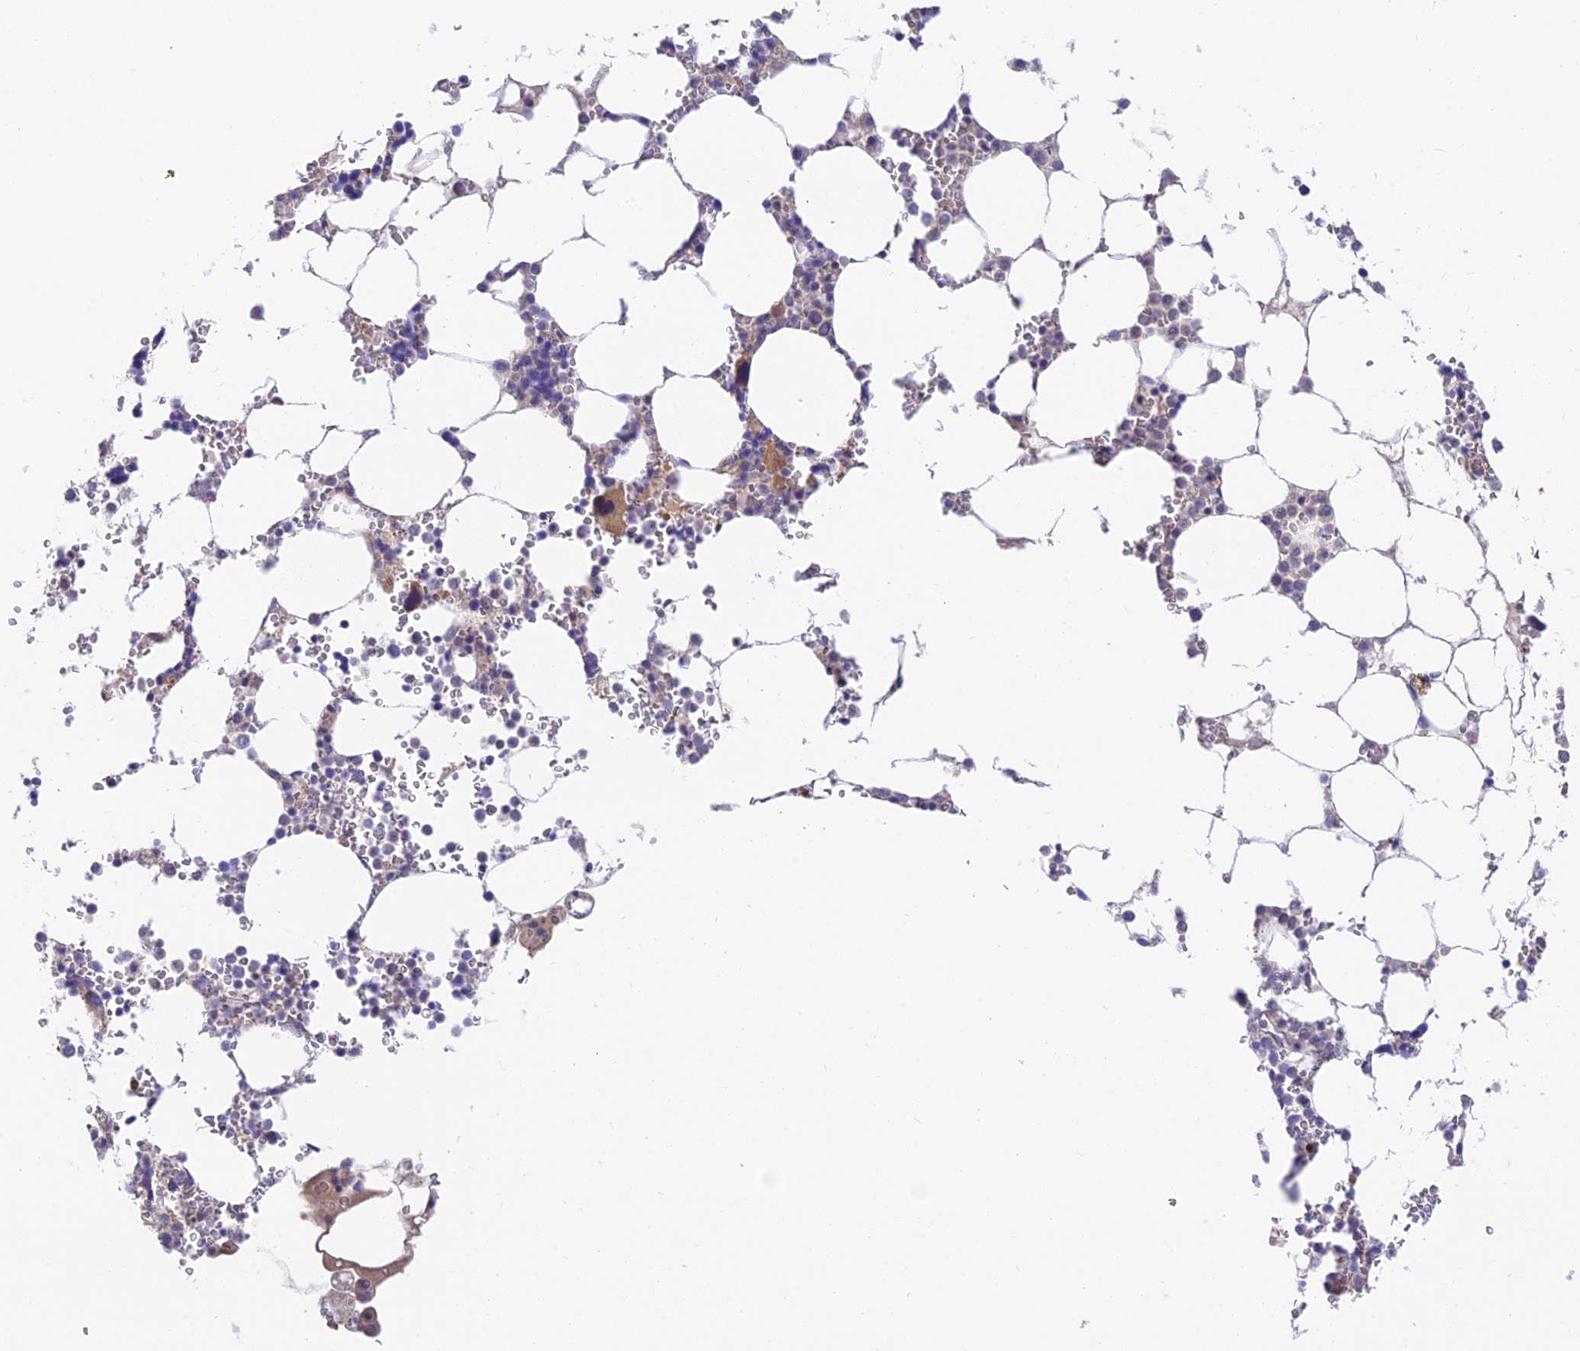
{"staining": {"intensity": "weak", "quantity": "<25%", "location": "cytoplasmic/membranous"}, "tissue": "bone marrow", "cell_type": "Hematopoietic cells", "image_type": "normal", "snomed": [{"axis": "morphology", "description": "Normal tissue, NOS"}, {"axis": "topography", "description": "Bone marrow"}], "caption": "An image of bone marrow stained for a protein demonstrates no brown staining in hematopoietic cells. (DAB immunohistochemistry (IHC) visualized using brightfield microscopy, high magnification).", "gene": "ANKRD50", "patient": {"sex": "male", "age": 64}}